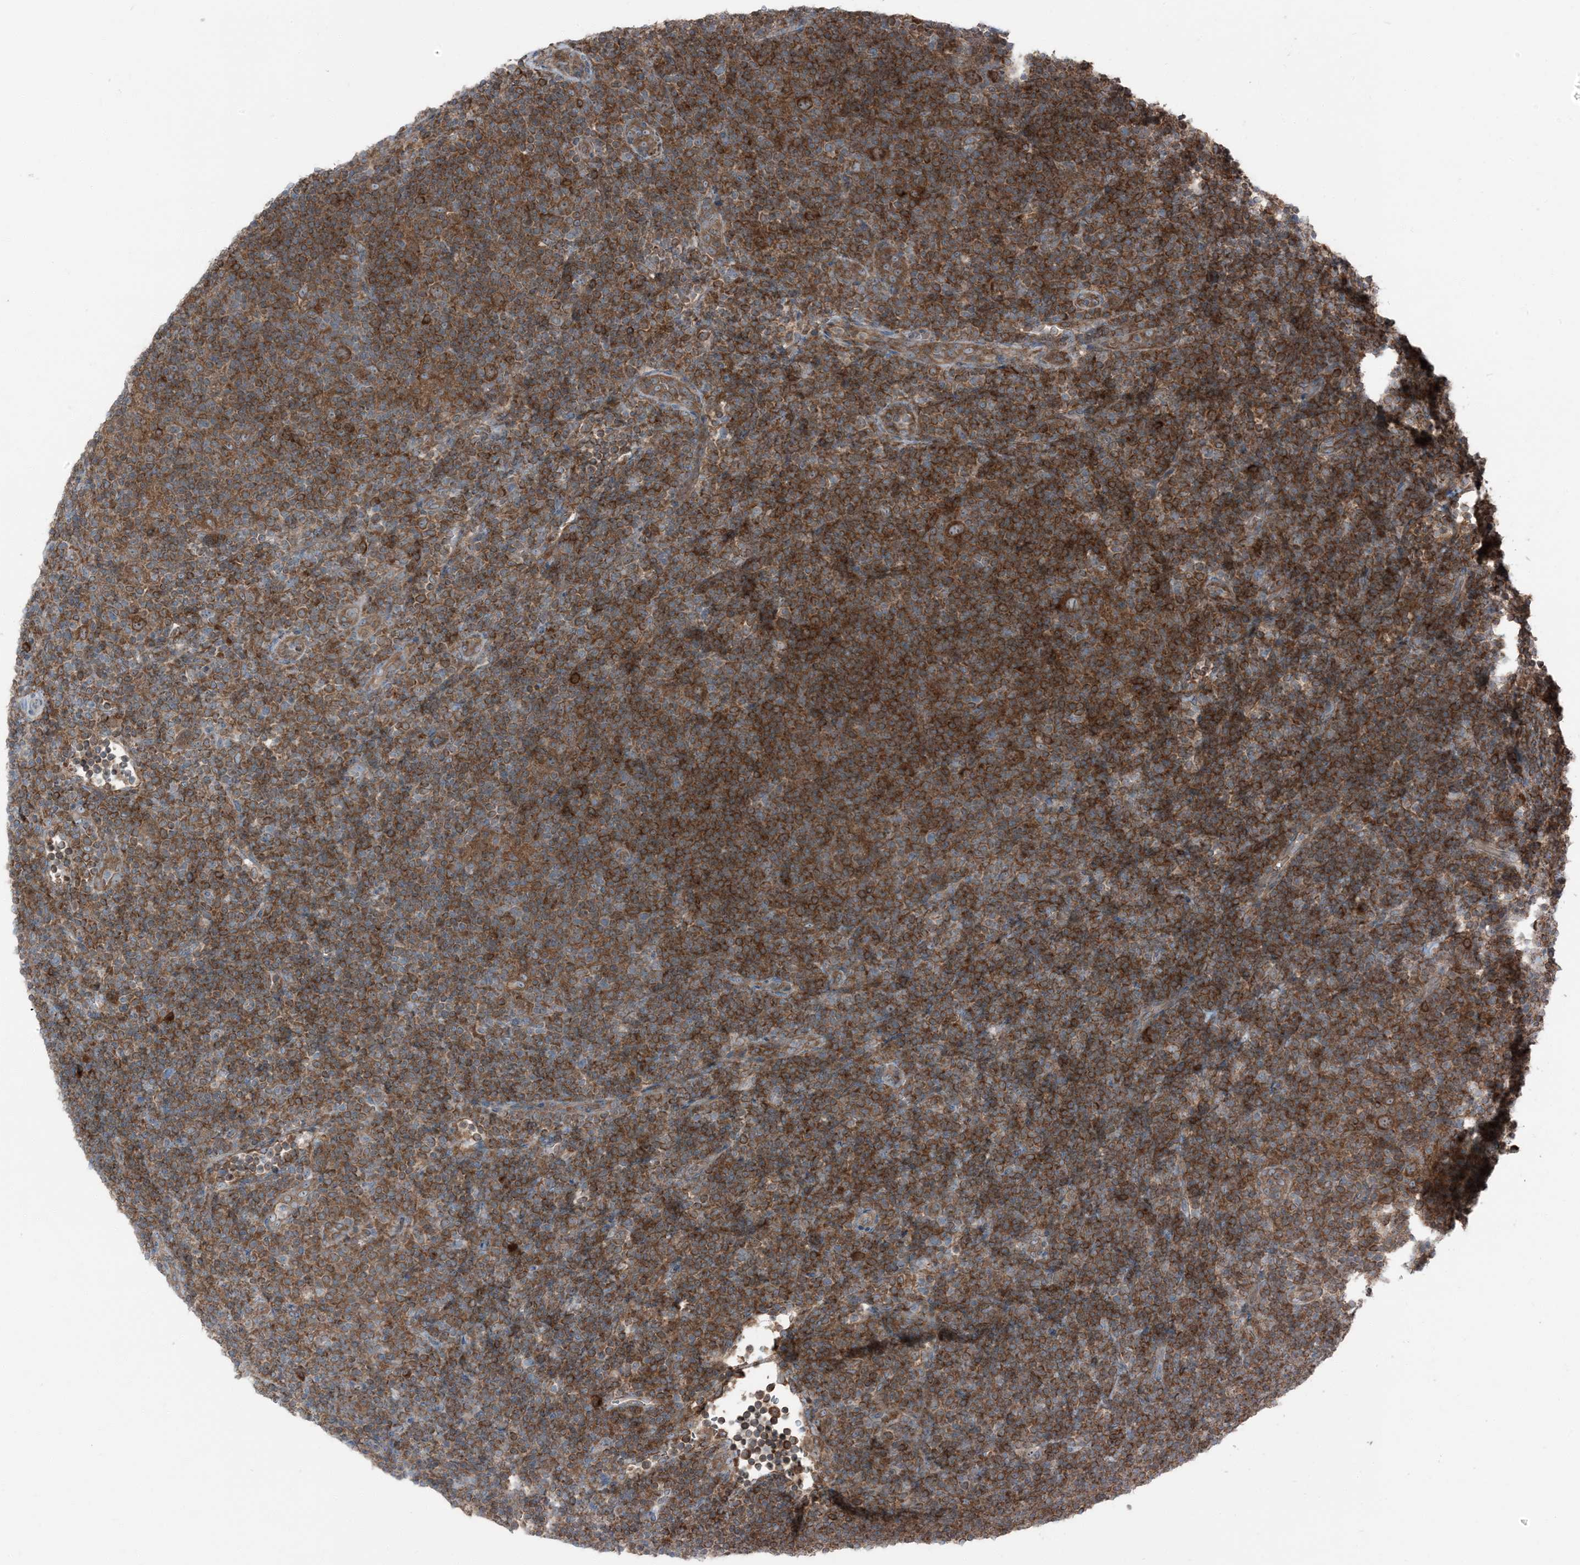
{"staining": {"intensity": "strong", "quantity": ">75%", "location": "cytoplasmic/membranous"}, "tissue": "lymphoma", "cell_type": "Tumor cells", "image_type": "cancer", "snomed": [{"axis": "morphology", "description": "Hodgkin's disease, NOS"}, {"axis": "topography", "description": "Lymph node"}], "caption": "Protein staining of lymphoma tissue reveals strong cytoplasmic/membranous expression in about >75% of tumor cells.", "gene": "RAB3GAP1", "patient": {"sex": "female", "age": 57}}